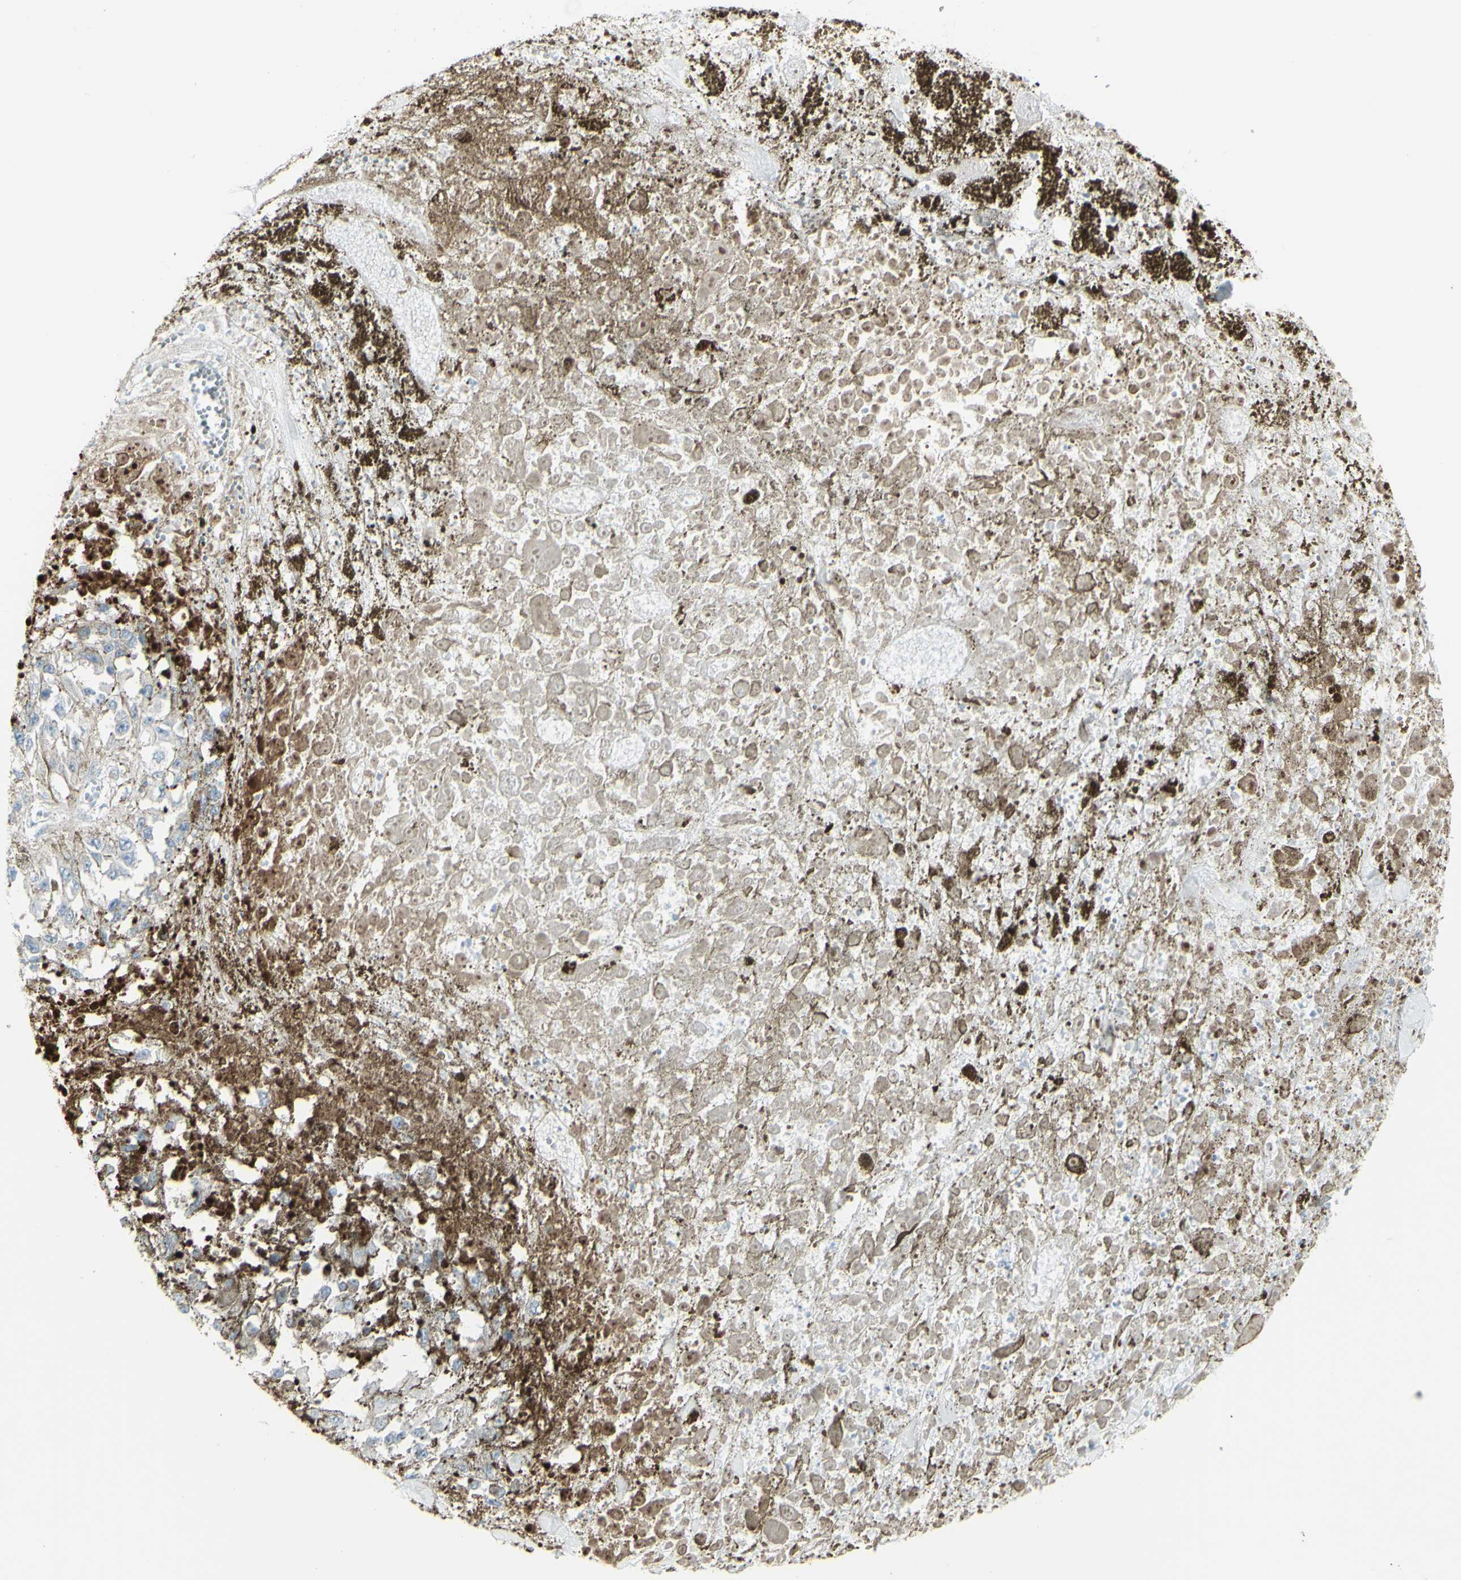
{"staining": {"intensity": "negative", "quantity": "none", "location": "none"}, "tissue": "melanoma", "cell_type": "Tumor cells", "image_type": "cancer", "snomed": [{"axis": "morphology", "description": "Malignant melanoma, Metastatic site"}, {"axis": "topography", "description": "Lymph node"}], "caption": "This micrograph is of melanoma stained with immunohistochemistry (IHC) to label a protein in brown with the nuclei are counter-stained blue. There is no positivity in tumor cells.", "gene": "GALNT6", "patient": {"sex": "male", "age": 59}}